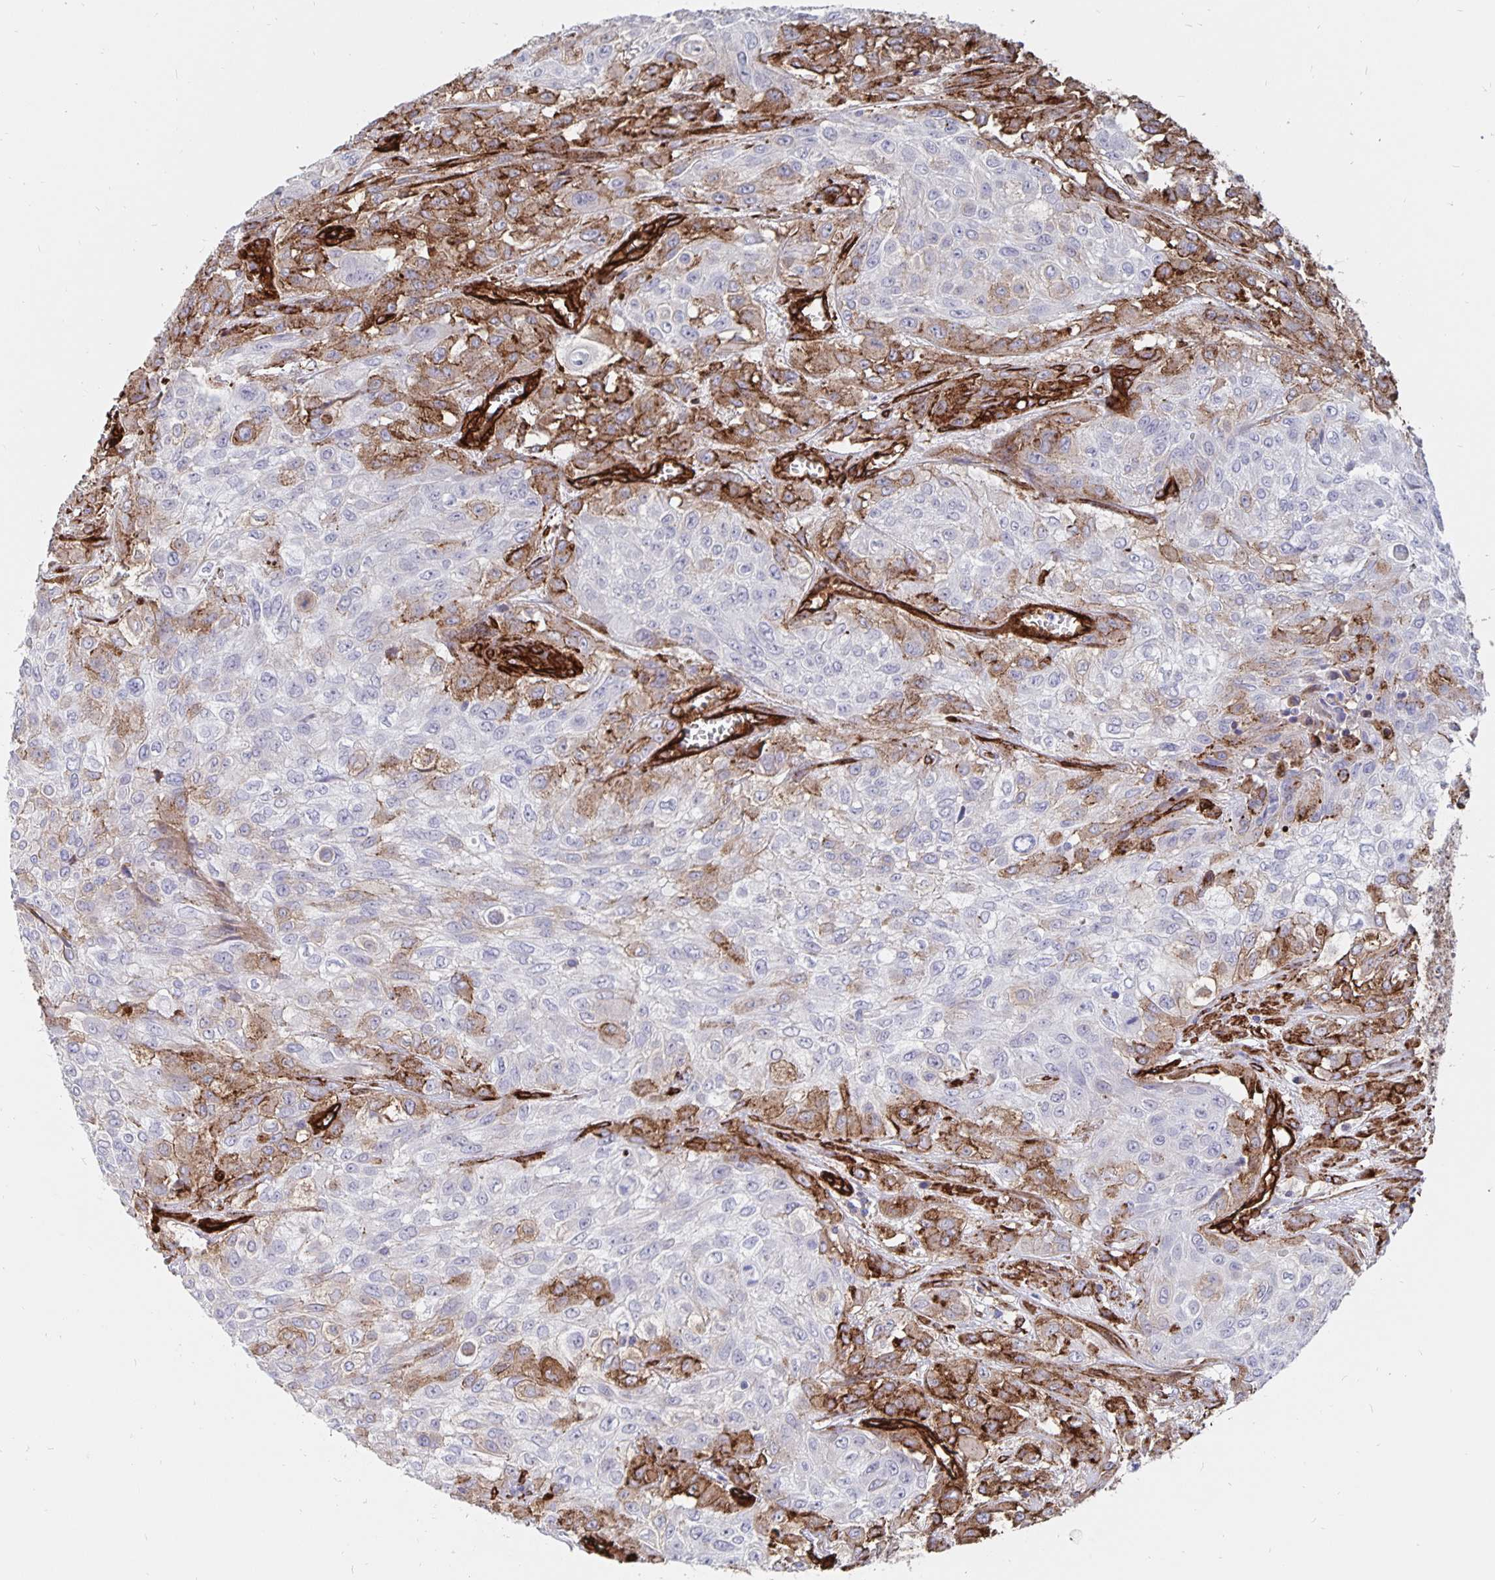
{"staining": {"intensity": "strong", "quantity": "25%-75%", "location": "cytoplasmic/membranous"}, "tissue": "urothelial cancer", "cell_type": "Tumor cells", "image_type": "cancer", "snomed": [{"axis": "morphology", "description": "Urothelial carcinoma, High grade"}, {"axis": "topography", "description": "Urinary bladder"}], "caption": "High-grade urothelial carcinoma stained with a protein marker demonstrates strong staining in tumor cells.", "gene": "DCHS2", "patient": {"sex": "male", "age": 57}}